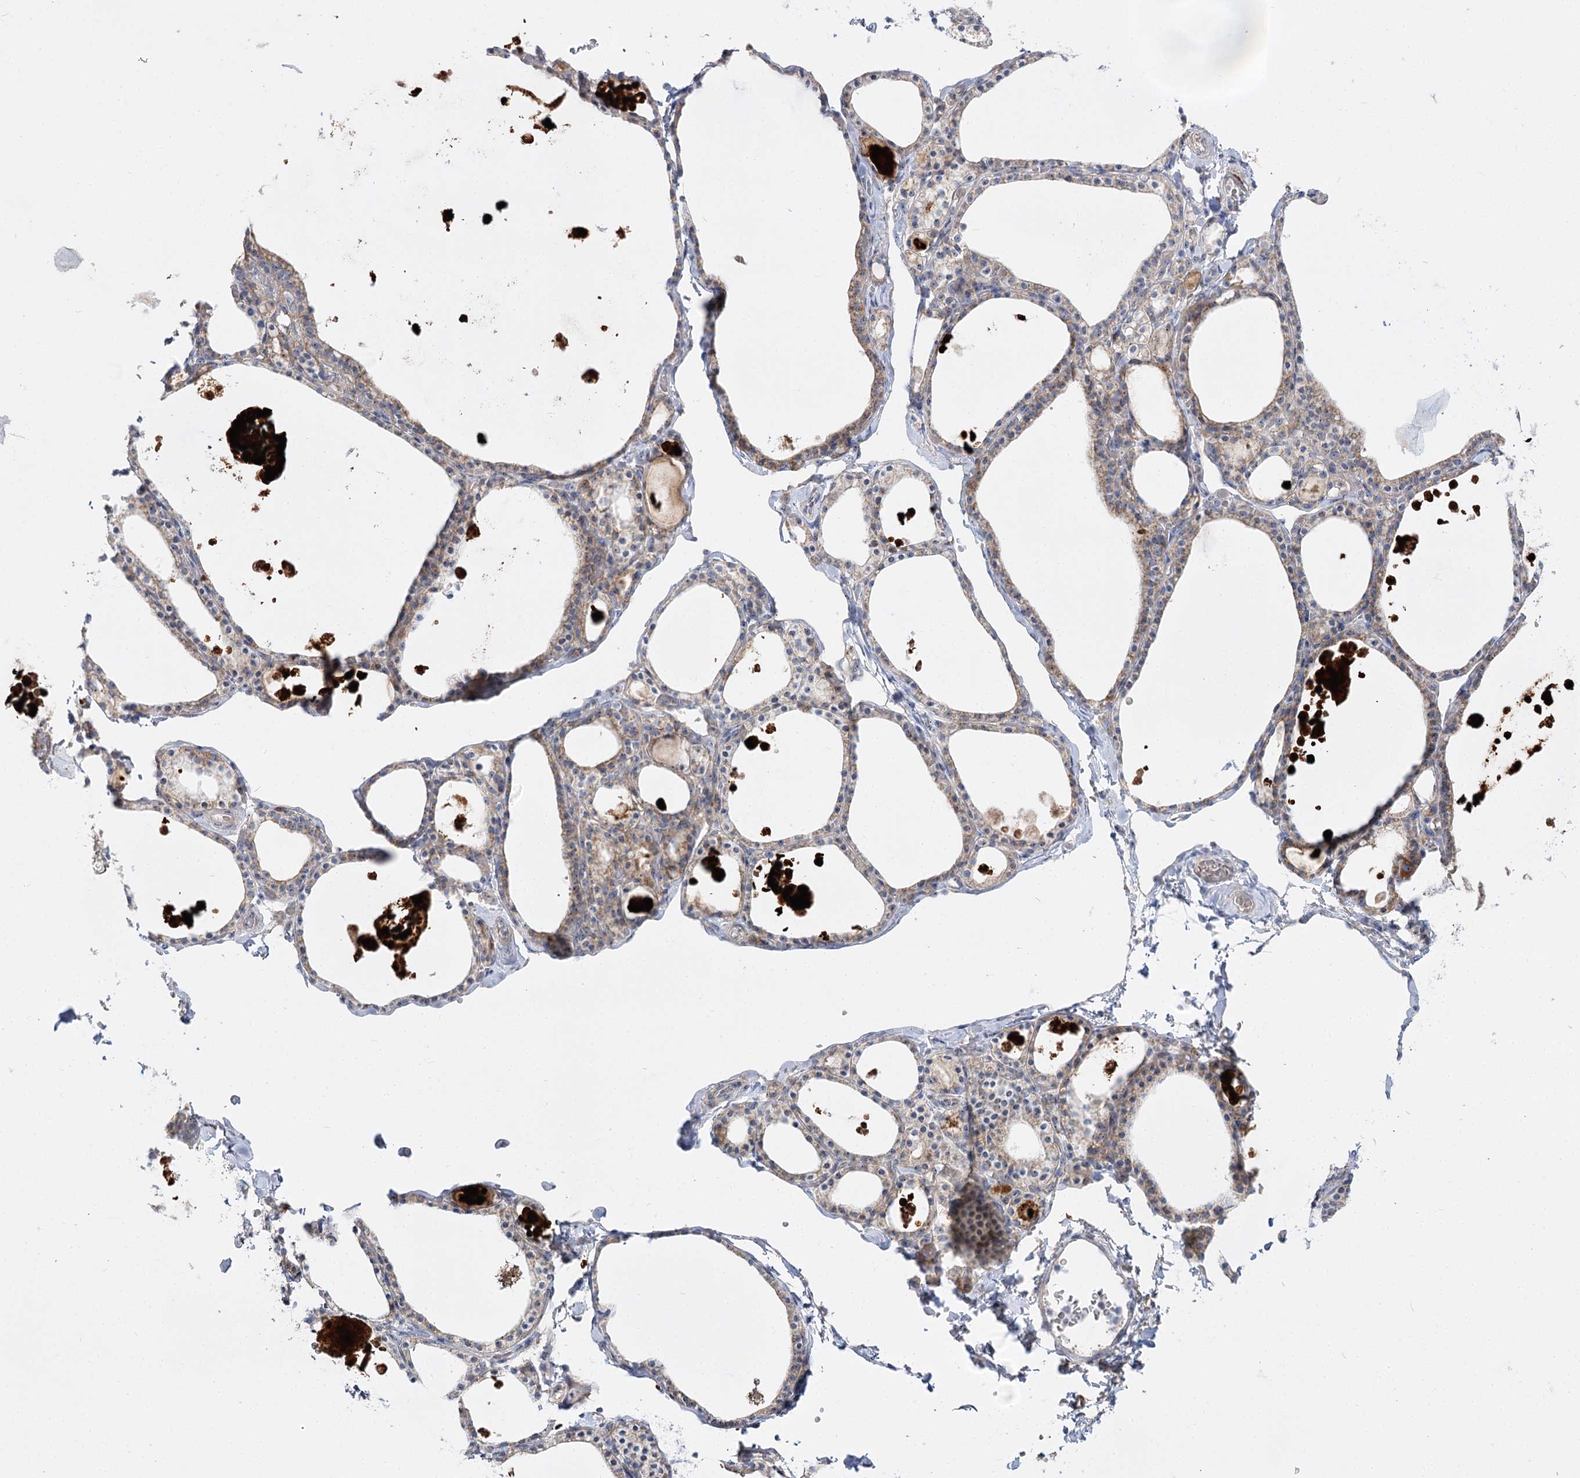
{"staining": {"intensity": "moderate", "quantity": ">75%", "location": "cytoplasmic/membranous"}, "tissue": "thyroid gland", "cell_type": "Glandular cells", "image_type": "normal", "snomed": [{"axis": "morphology", "description": "Normal tissue, NOS"}, {"axis": "topography", "description": "Thyroid gland"}], "caption": "The image demonstrates immunohistochemical staining of normal thyroid gland. There is moderate cytoplasmic/membranous staining is appreciated in approximately >75% of glandular cells. (DAB (3,3'-diaminobenzidine) IHC with brightfield microscopy, high magnification).", "gene": "SUOX", "patient": {"sex": "male", "age": 56}}